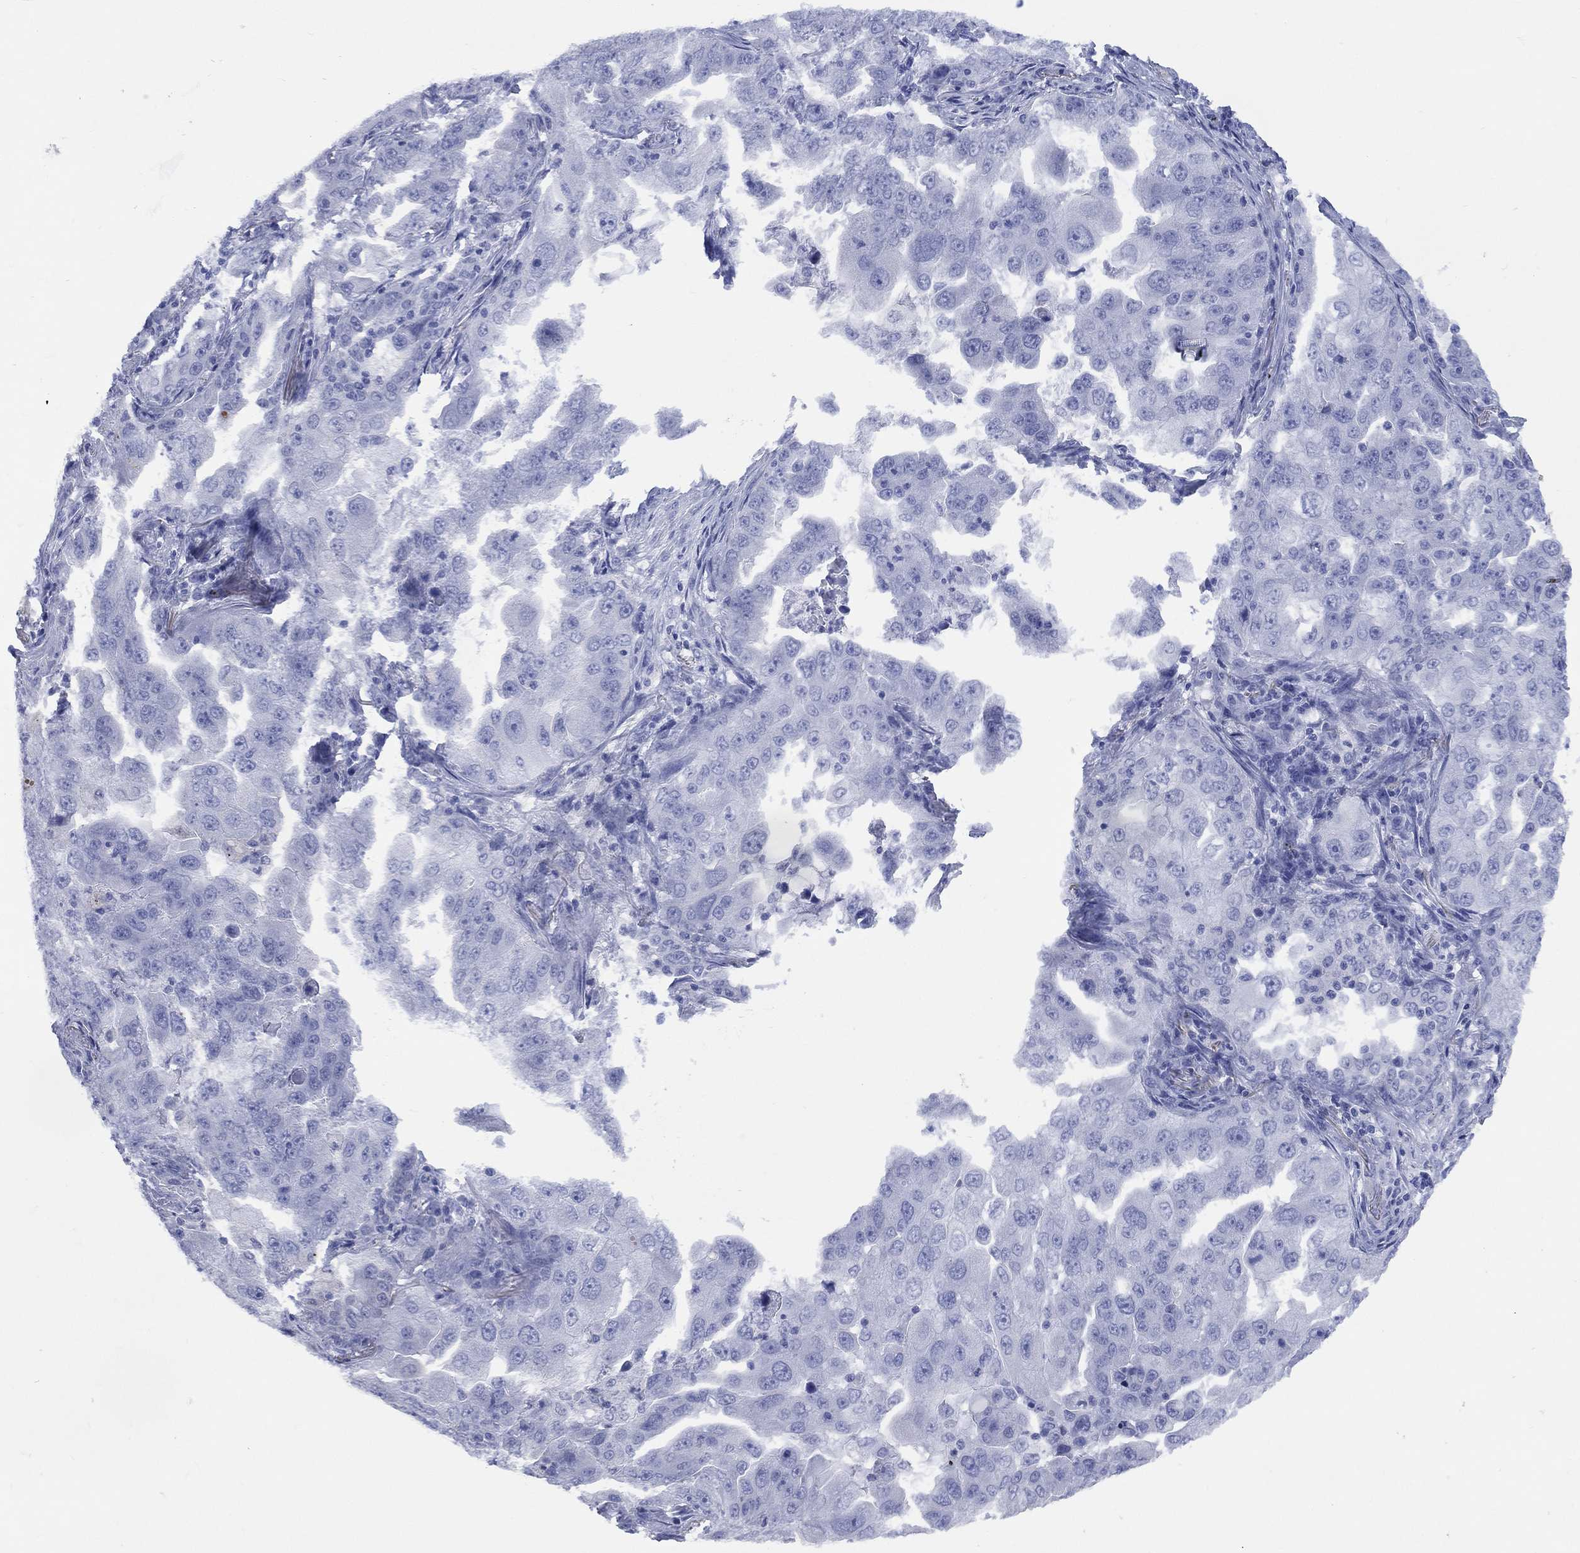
{"staining": {"intensity": "negative", "quantity": "none", "location": "none"}, "tissue": "lung cancer", "cell_type": "Tumor cells", "image_type": "cancer", "snomed": [{"axis": "morphology", "description": "Adenocarcinoma, NOS"}, {"axis": "topography", "description": "Lung"}], "caption": "This is a photomicrograph of IHC staining of adenocarcinoma (lung), which shows no staining in tumor cells.", "gene": "LRRD1", "patient": {"sex": "female", "age": 61}}